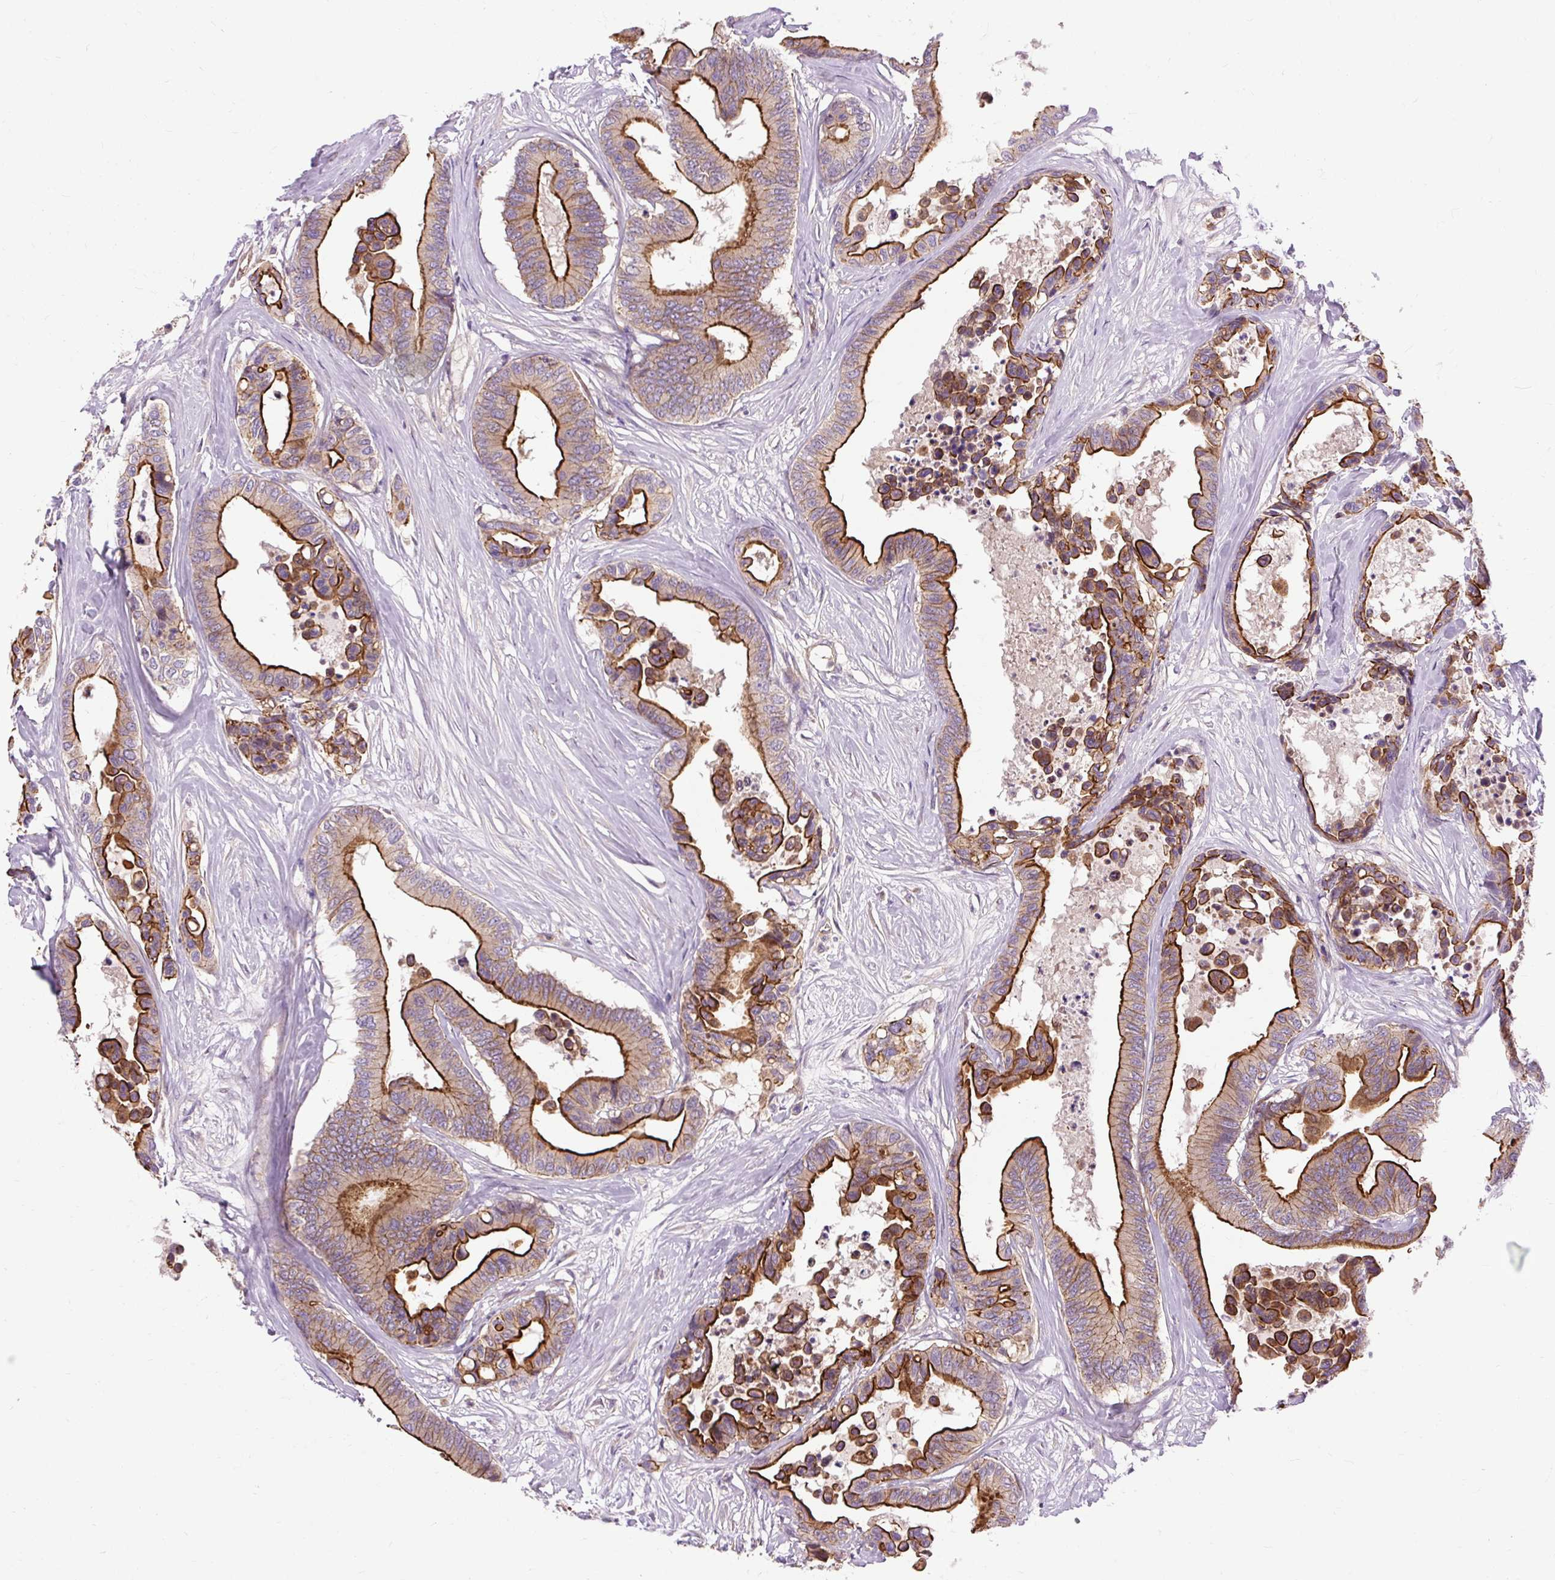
{"staining": {"intensity": "strong", "quantity": ">75%", "location": "cytoplasmic/membranous"}, "tissue": "colorectal cancer", "cell_type": "Tumor cells", "image_type": "cancer", "snomed": [{"axis": "morphology", "description": "Normal tissue, NOS"}, {"axis": "morphology", "description": "Adenocarcinoma, NOS"}, {"axis": "topography", "description": "Colon"}], "caption": "This is an image of IHC staining of adenocarcinoma (colorectal), which shows strong staining in the cytoplasmic/membranous of tumor cells.", "gene": "CCDC93", "patient": {"sex": "male", "age": 82}}